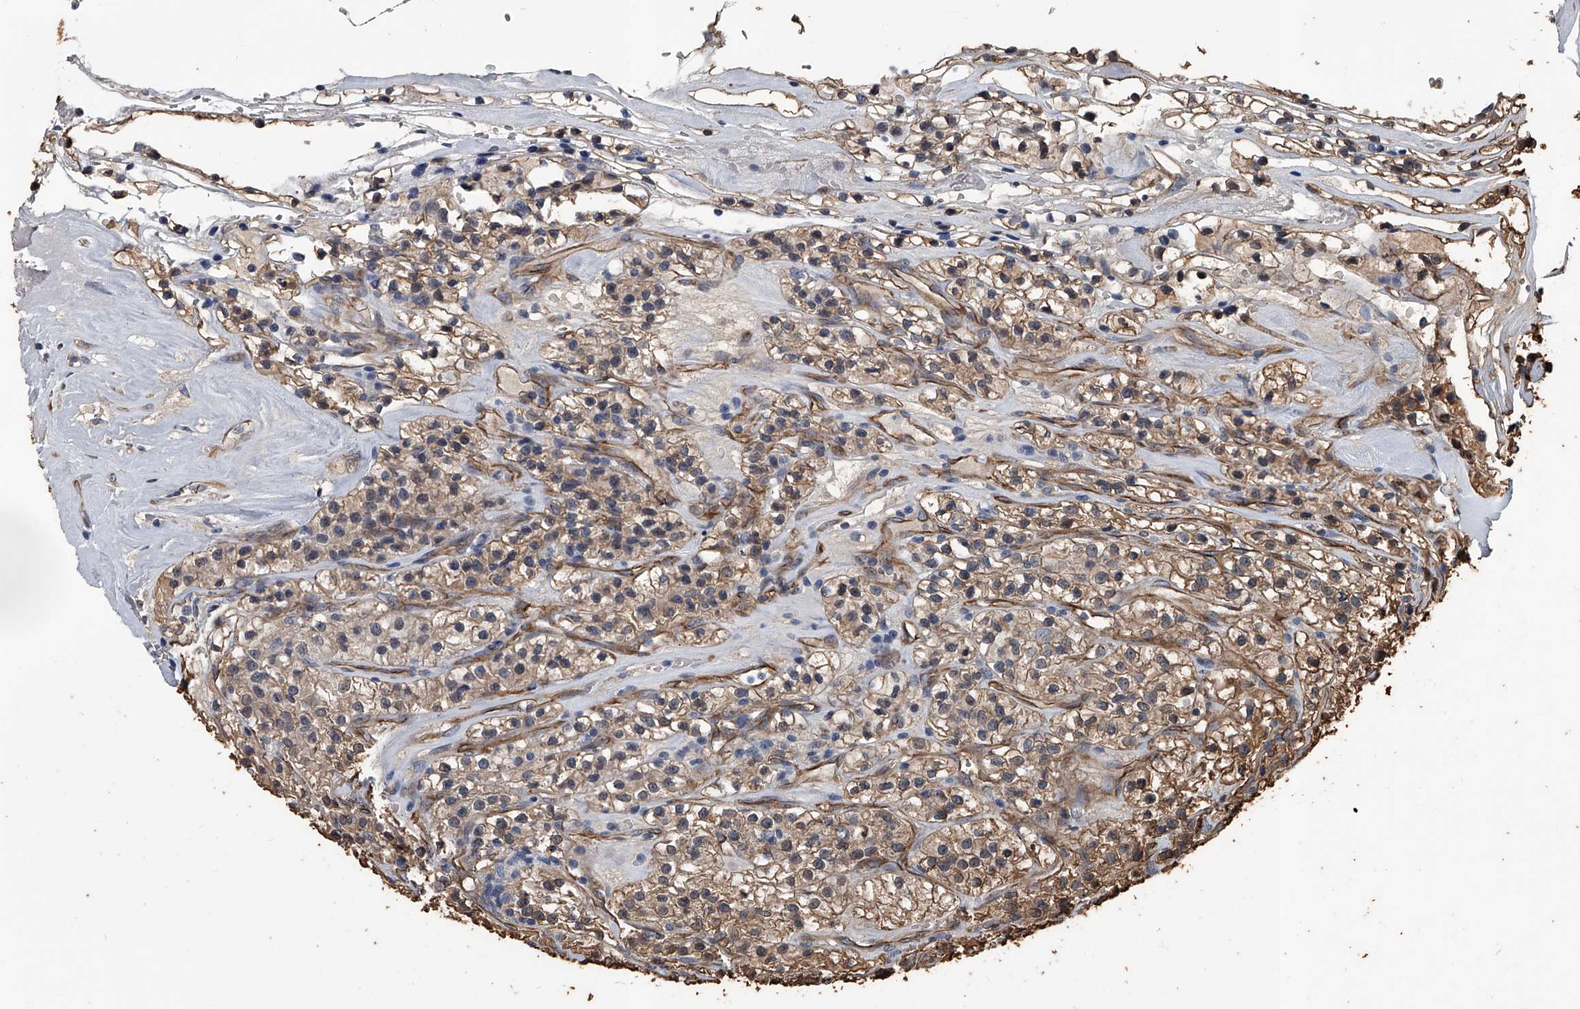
{"staining": {"intensity": "moderate", "quantity": ">75%", "location": "cytoplasmic/membranous"}, "tissue": "renal cancer", "cell_type": "Tumor cells", "image_type": "cancer", "snomed": [{"axis": "morphology", "description": "Adenocarcinoma, NOS"}, {"axis": "topography", "description": "Kidney"}], "caption": "Approximately >75% of tumor cells in renal cancer exhibit moderate cytoplasmic/membranous protein expression as visualized by brown immunohistochemical staining.", "gene": "LDLRAD2", "patient": {"sex": "female", "age": 57}}